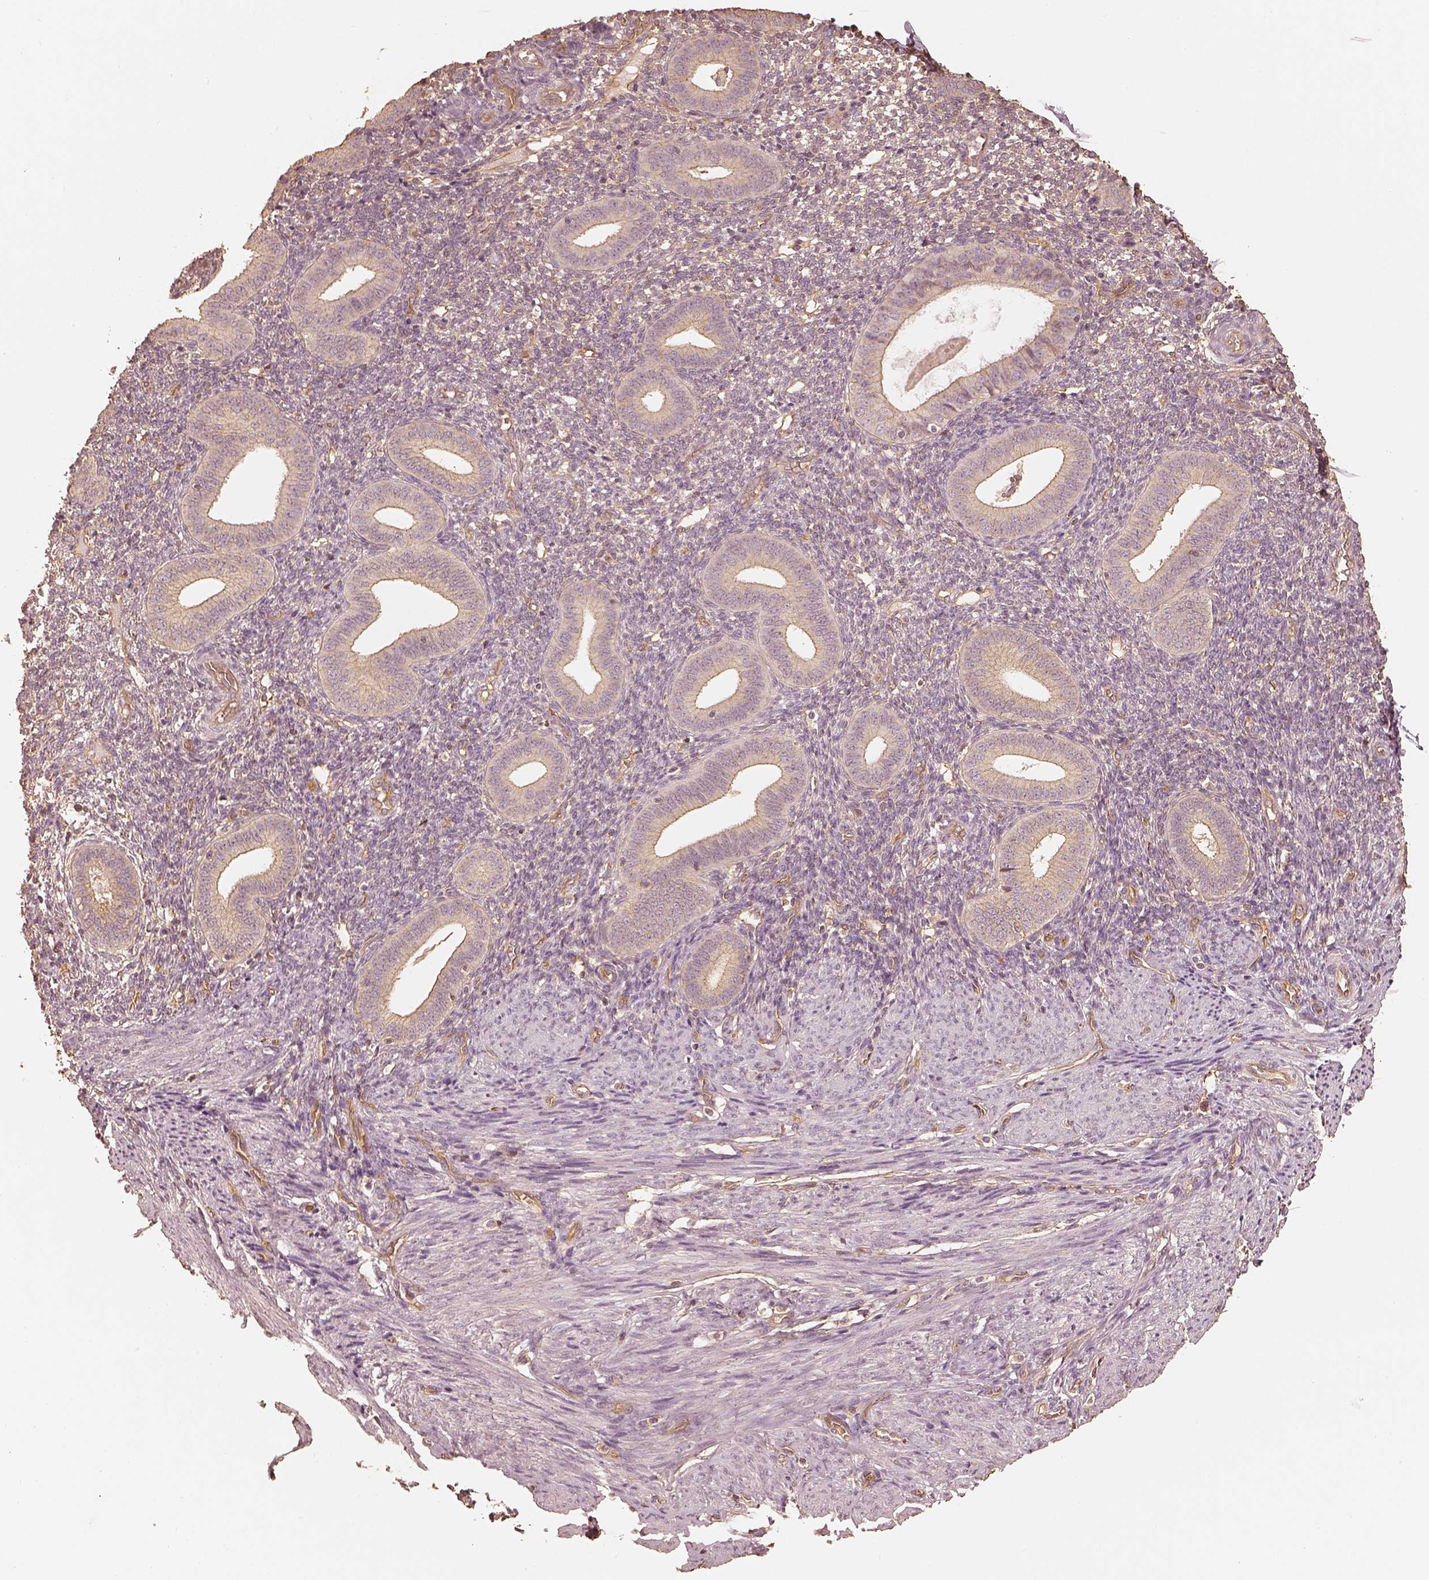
{"staining": {"intensity": "negative", "quantity": "none", "location": "none"}, "tissue": "endometrium", "cell_type": "Cells in endometrial stroma", "image_type": "normal", "snomed": [{"axis": "morphology", "description": "Normal tissue, NOS"}, {"axis": "topography", "description": "Endometrium"}], "caption": "This is a histopathology image of IHC staining of normal endometrium, which shows no expression in cells in endometrial stroma. The staining was performed using DAB to visualize the protein expression in brown, while the nuclei were stained in blue with hematoxylin (Magnification: 20x).", "gene": "WDR7", "patient": {"sex": "female", "age": 40}}